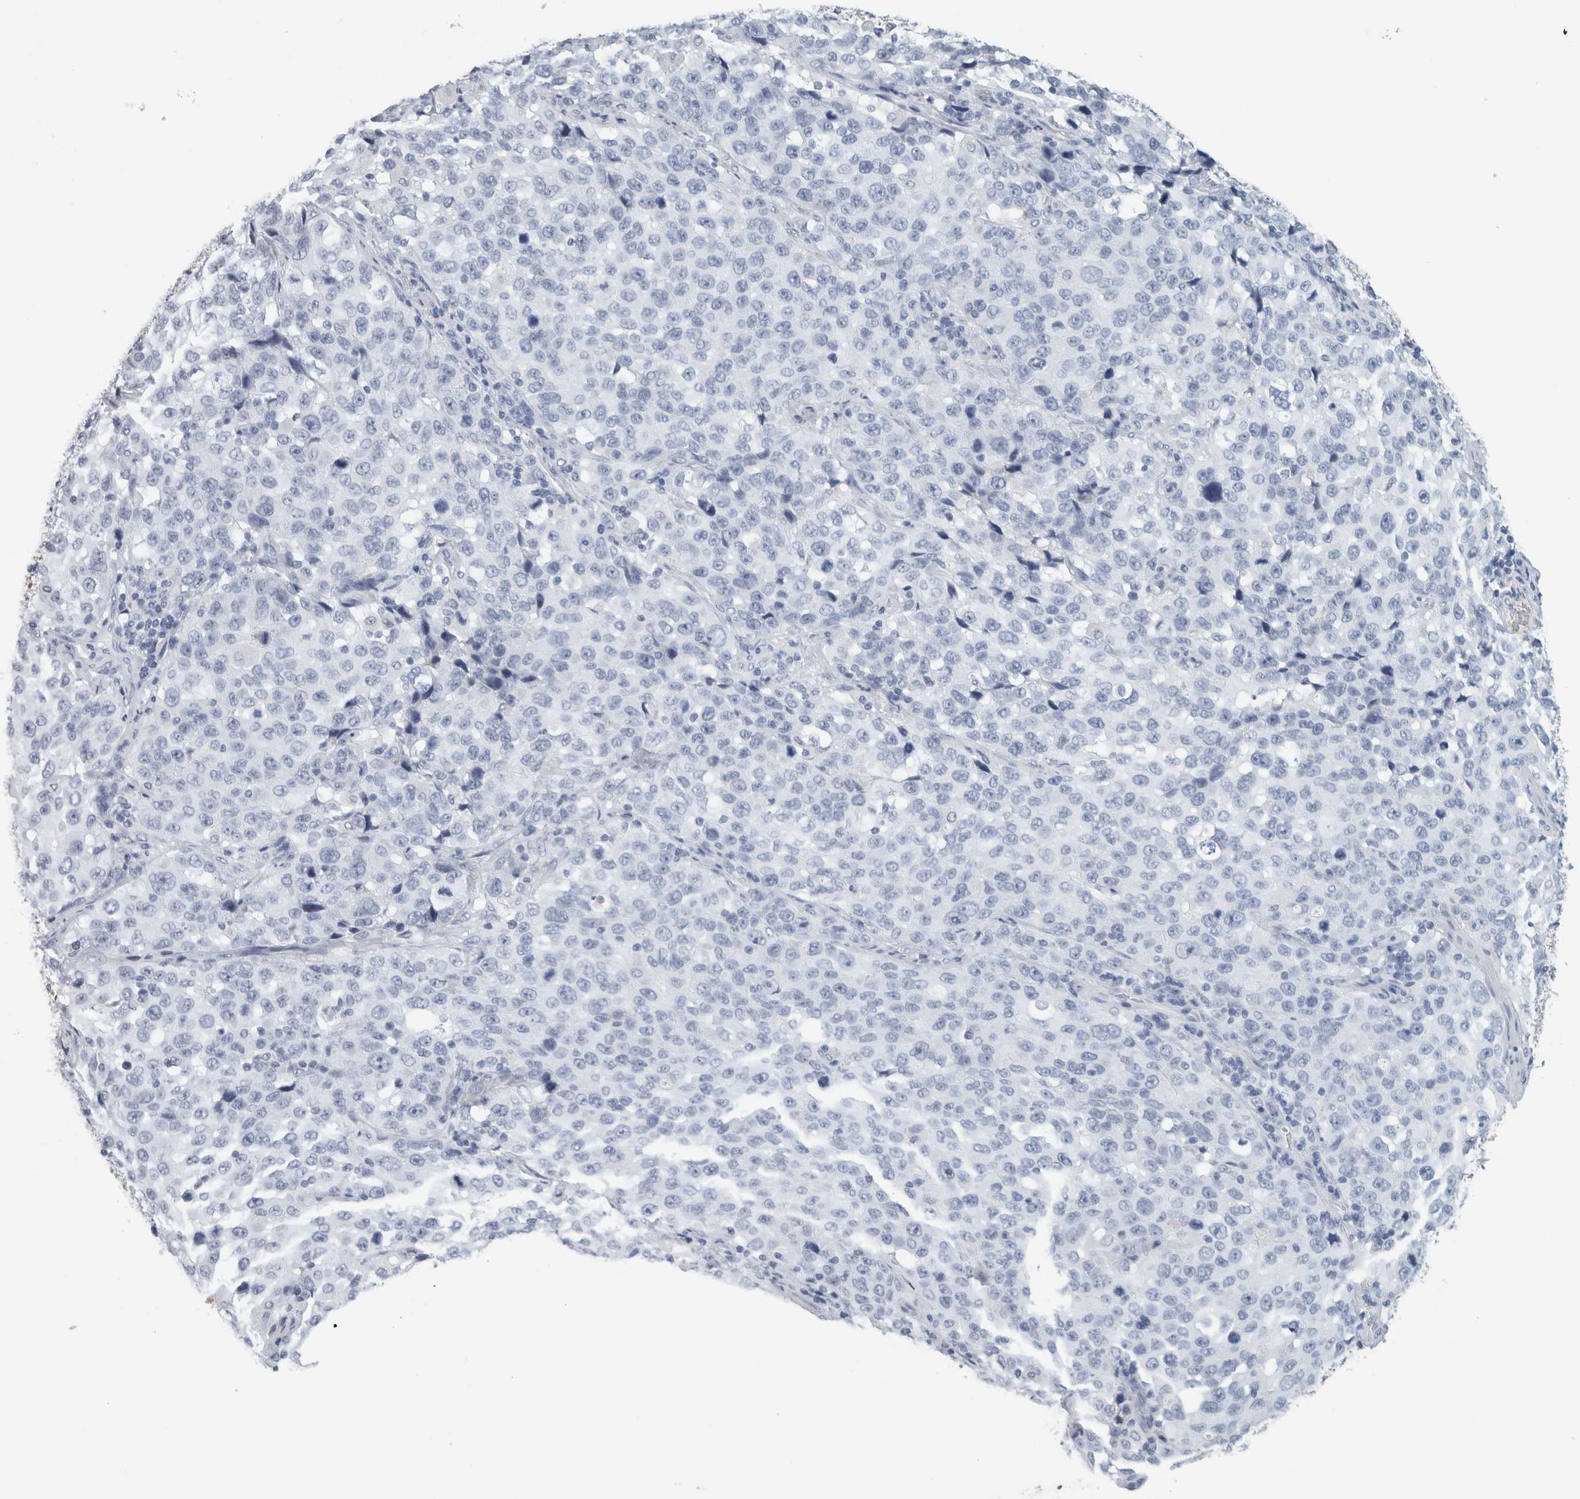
{"staining": {"intensity": "negative", "quantity": "none", "location": "none"}, "tissue": "stomach cancer", "cell_type": "Tumor cells", "image_type": "cancer", "snomed": [{"axis": "morphology", "description": "Normal tissue, NOS"}, {"axis": "morphology", "description": "Adenocarcinoma, NOS"}, {"axis": "topography", "description": "Stomach"}], "caption": "Adenocarcinoma (stomach) was stained to show a protein in brown. There is no significant positivity in tumor cells.", "gene": "TSPAN8", "patient": {"sex": "male", "age": 48}}